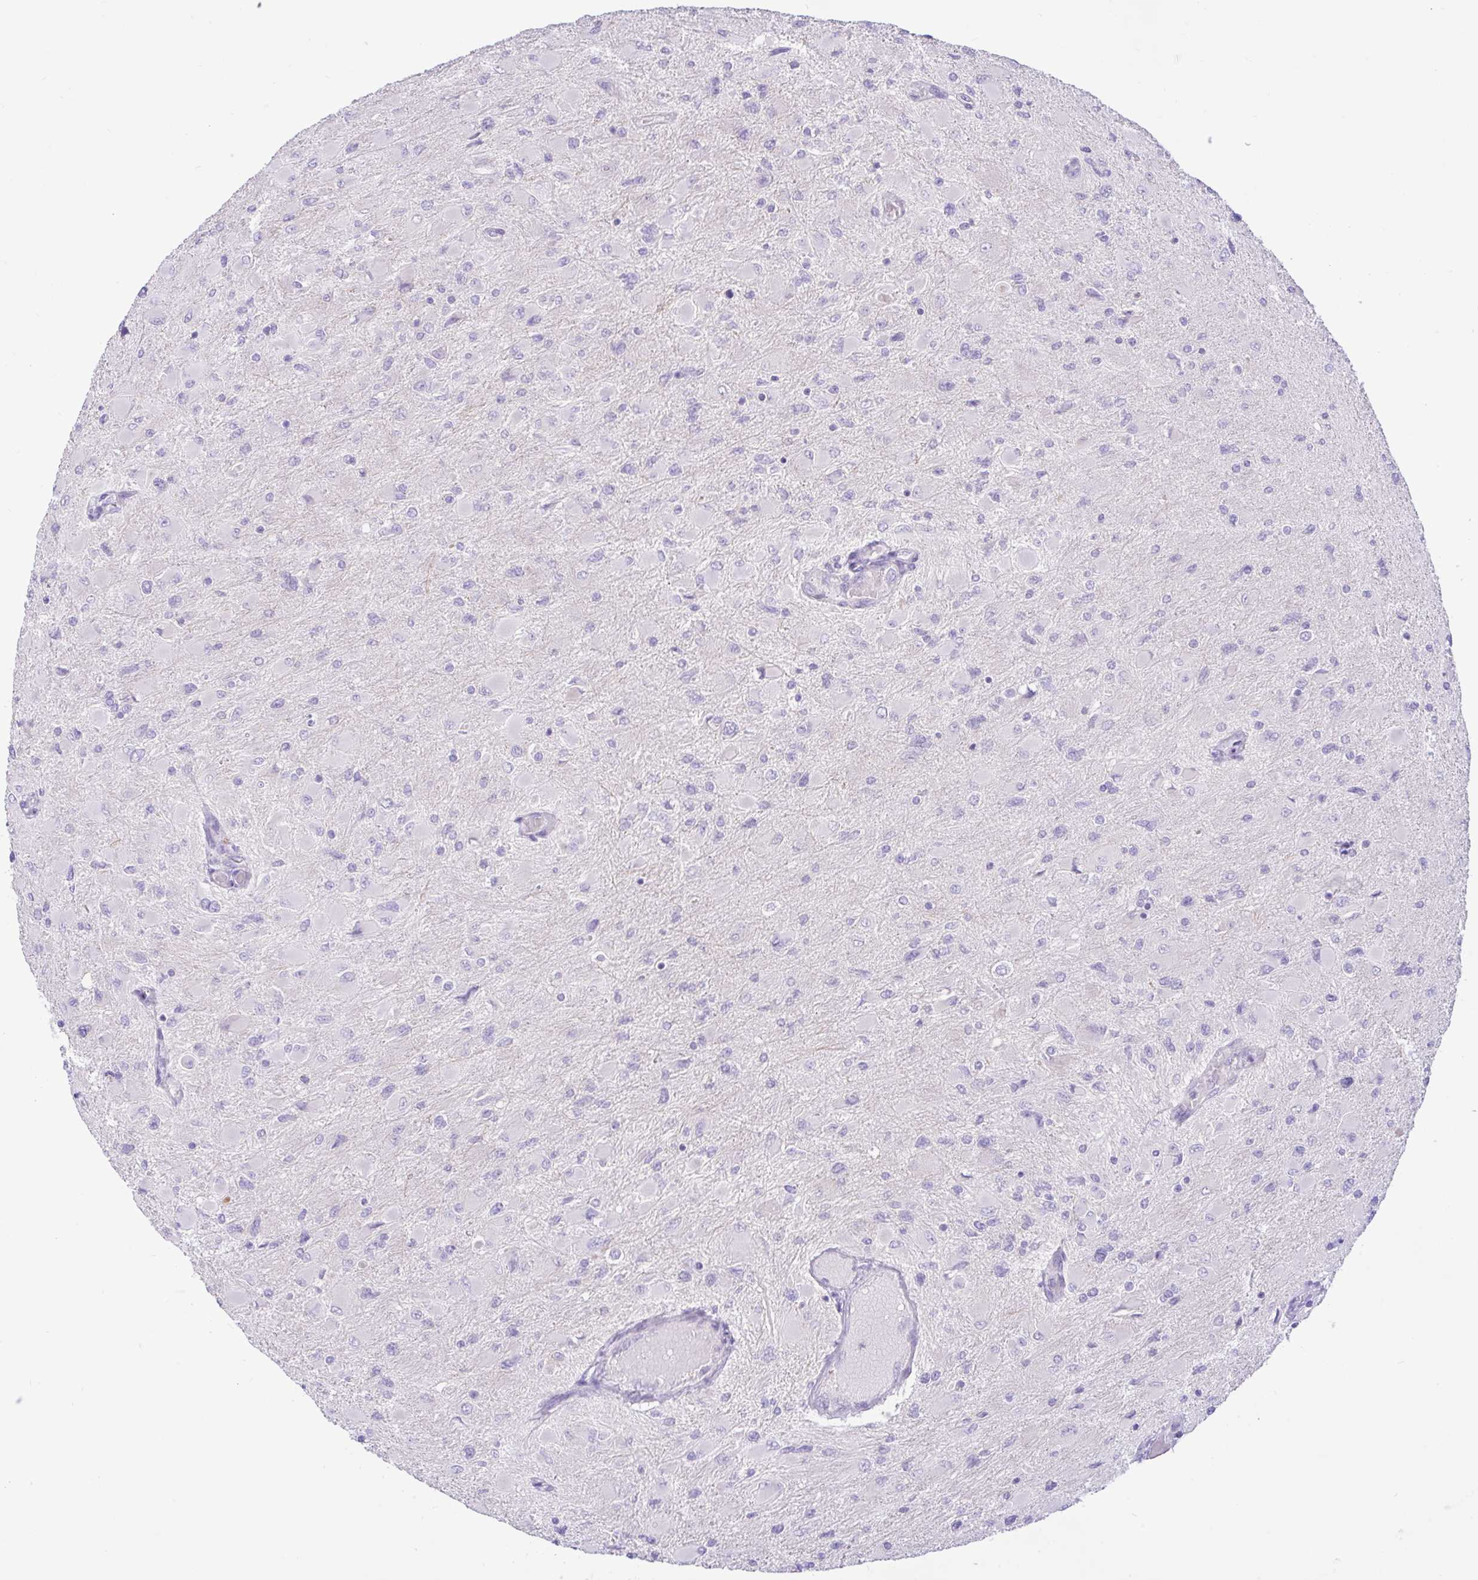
{"staining": {"intensity": "negative", "quantity": "none", "location": "none"}, "tissue": "glioma", "cell_type": "Tumor cells", "image_type": "cancer", "snomed": [{"axis": "morphology", "description": "Glioma, malignant, High grade"}, {"axis": "topography", "description": "Cerebral cortex"}], "caption": "Immunohistochemical staining of human high-grade glioma (malignant) reveals no significant expression in tumor cells.", "gene": "ZNF101", "patient": {"sex": "female", "age": 36}}